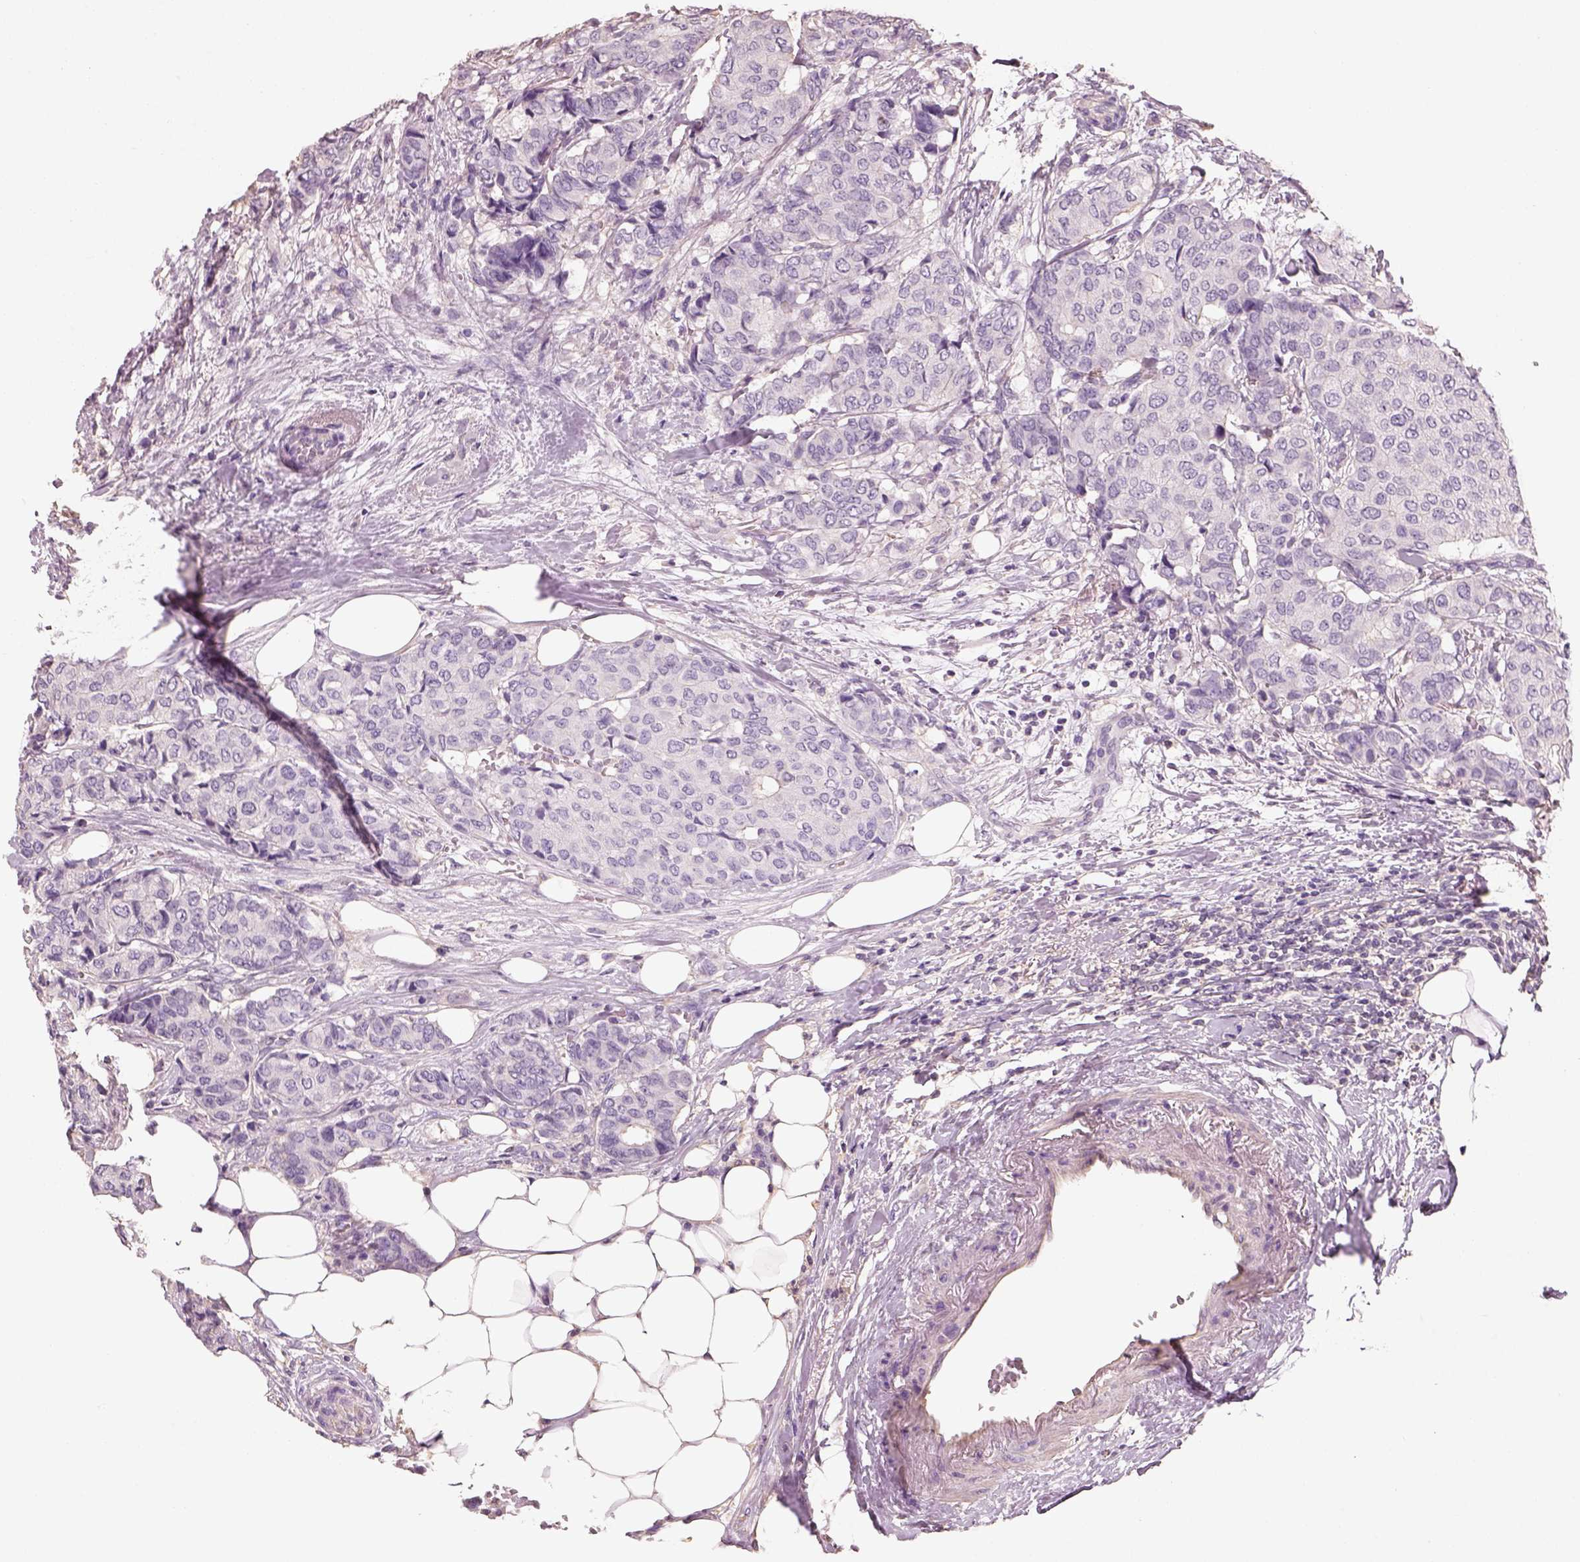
{"staining": {"intensity": "negative", "quantity": "none", "location": "none"}, "tissue": "breast cancer", "cell_type": "Tumor cells", "image_type": "cancer", "snomed": [{"axis": "morphology", "description": "Duct carcinoma"}, {"axis": "topography", "description": "Breast"}], "caption": "A high-resolution histopathology image shows immunohistochemistry (IHC) staining of breast cancer, which shows no significant staining in tumor cells.", "gene": "OTUD6A", "patient": {"sex": "female", "age": 75}}